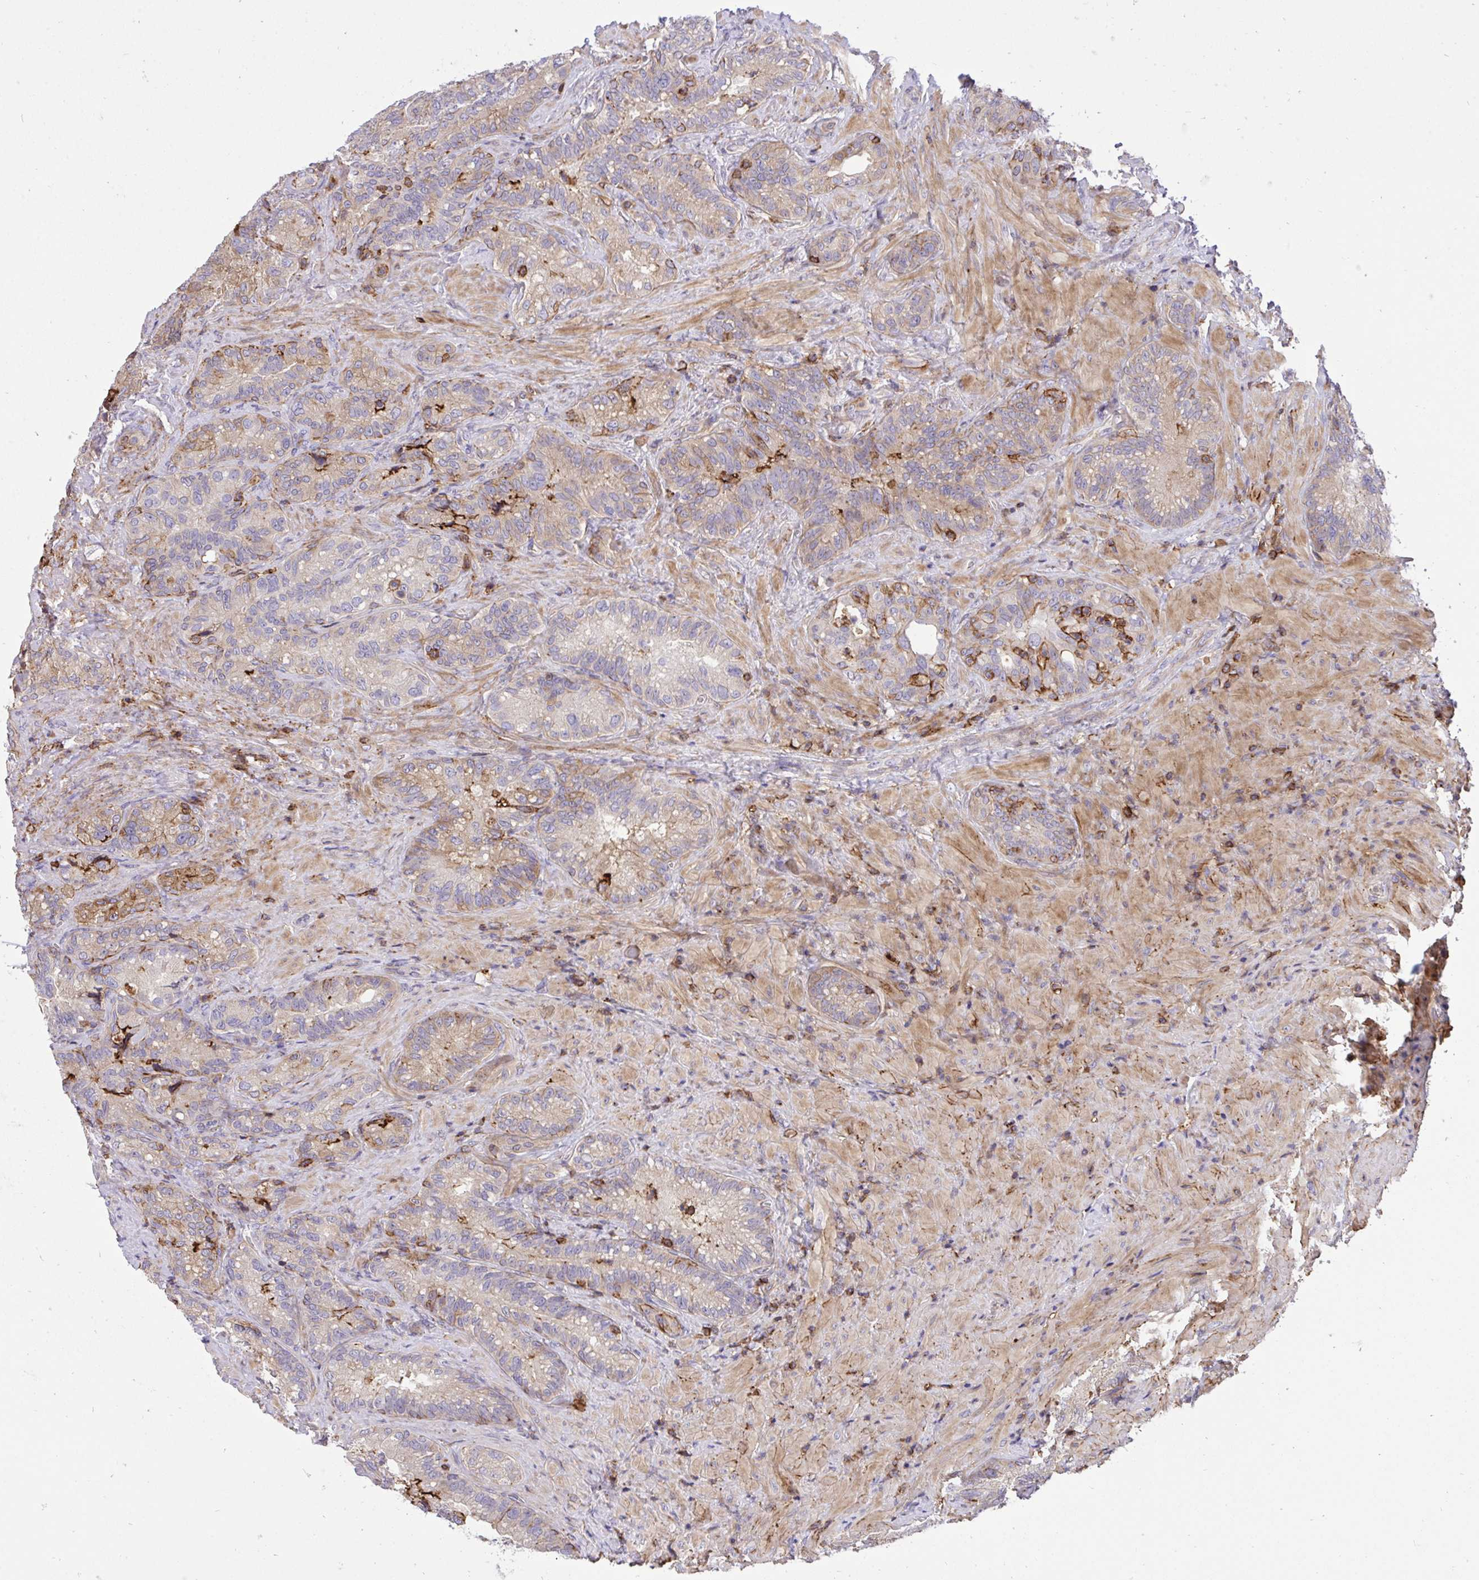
{"staining": {"intensity": "strong", "quantity": "25%-75%", "location": "cytoplasmic/membranous"}, "tissue": "seminal vesicle", "cell_type": "Glandular cells", "image_type": "normal", "snomed": [{"axis": "morphology", "description": "Normal tissue, NOS"}, {"axis": "topography", "description": "Seminal veicle"}], "caption": "Human seminal vesicle stained for a protein (brown) displays strong cytoplasmic/membranous positive staining in about 25%-75% of glandular cells.", "gene": "ERI1", "patient": {"sex": "male", "age": 68}}